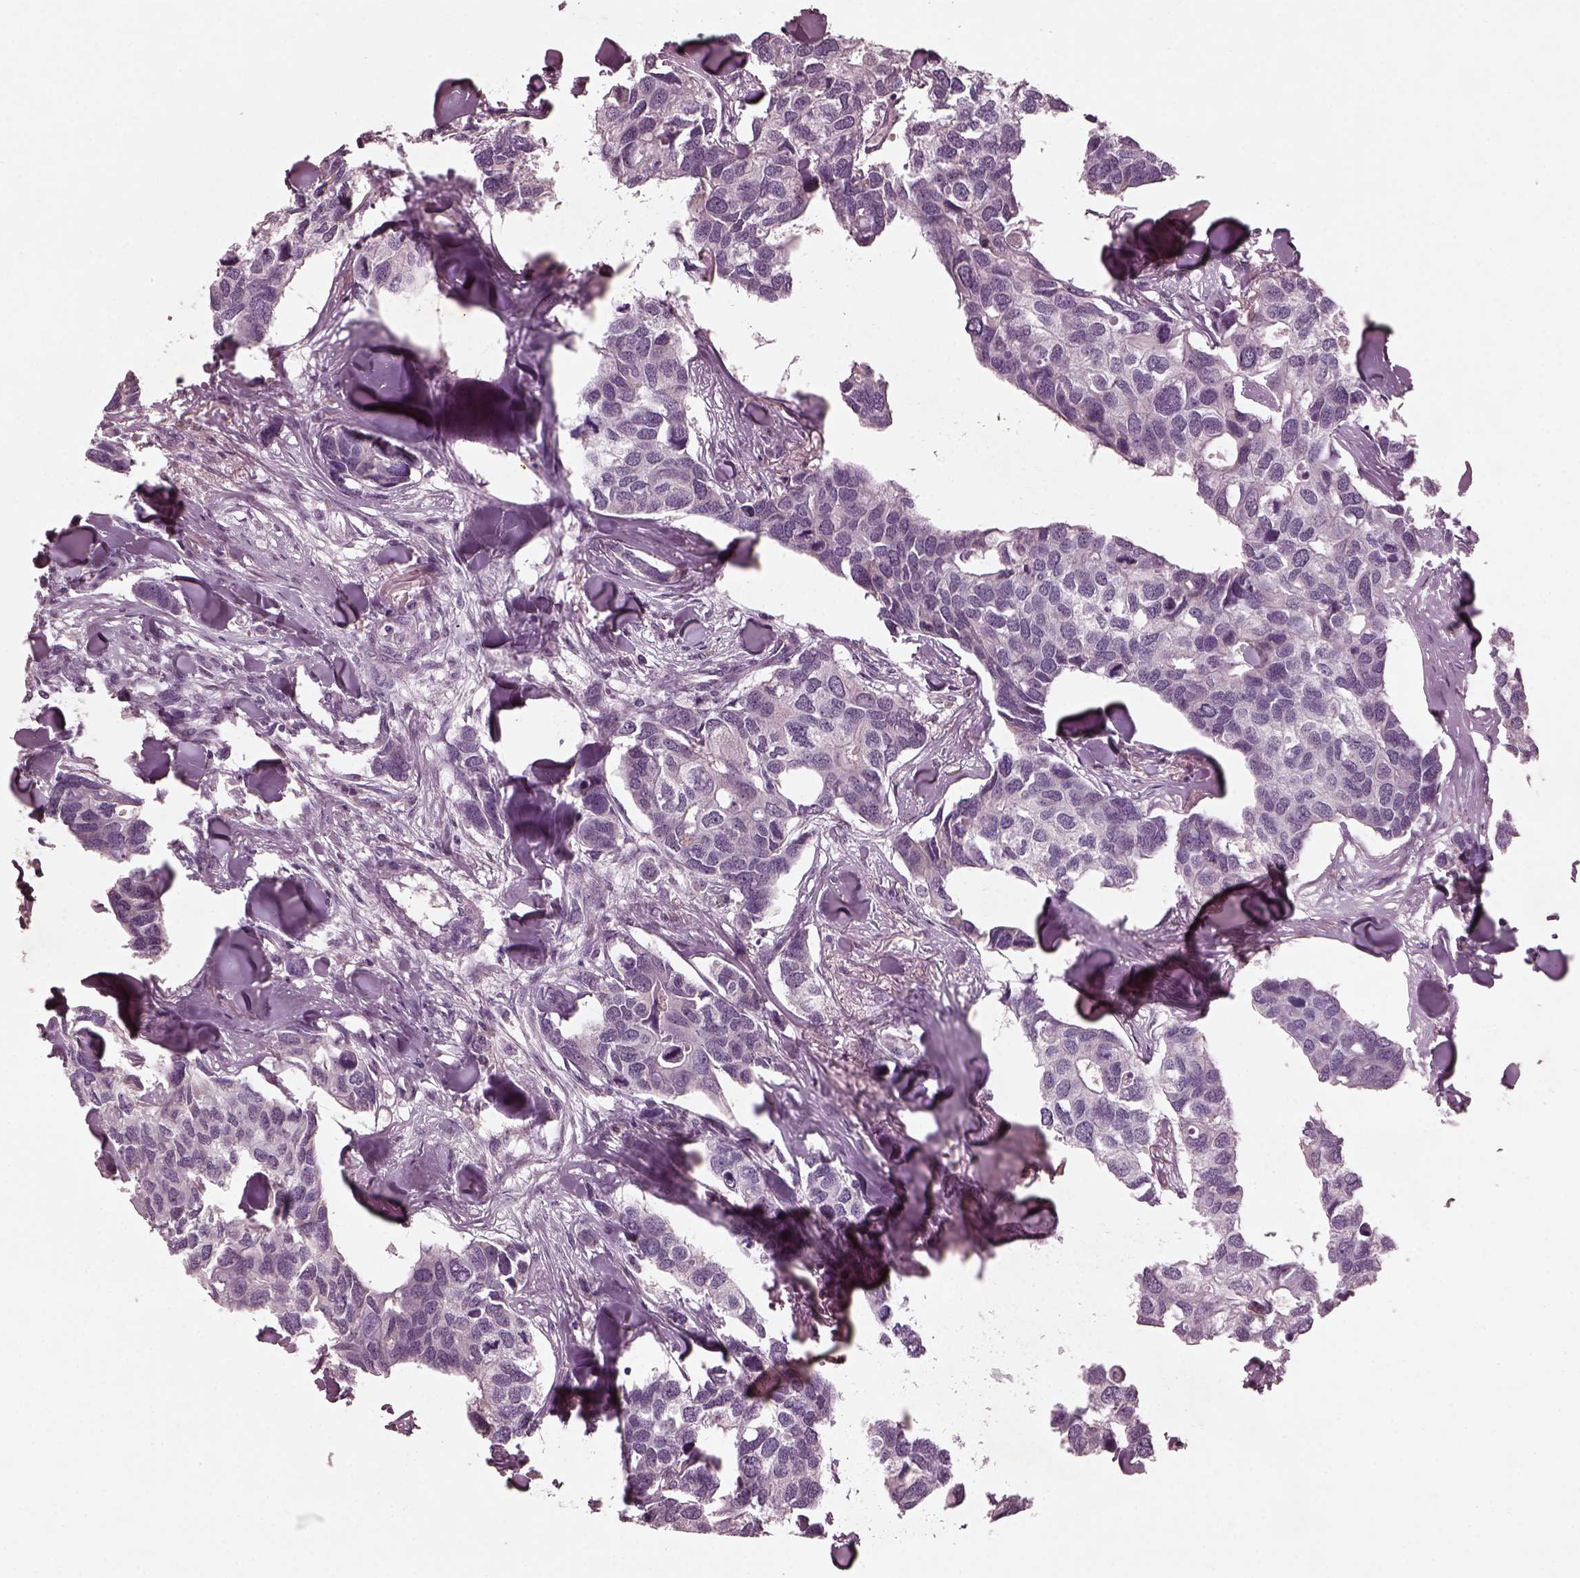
{"staining": {"intensity": "negative", "quantity": "none", "location": "none"}, "tissue": "breast cancer", "cell_type": "Tumor cells", "image_type": "cancer", "snomed": [{"axis": "morphology", "description": "Duct carcinoma"}, {"axis": "topography", "description": "Breast"}], "caption": "IHC of breast cancer (infiltrating ductal carcinoma) demonstrates no expression in tumor cells.", "gene": "FRRS1L", "patient": {"sex": "female", "age": 83}}